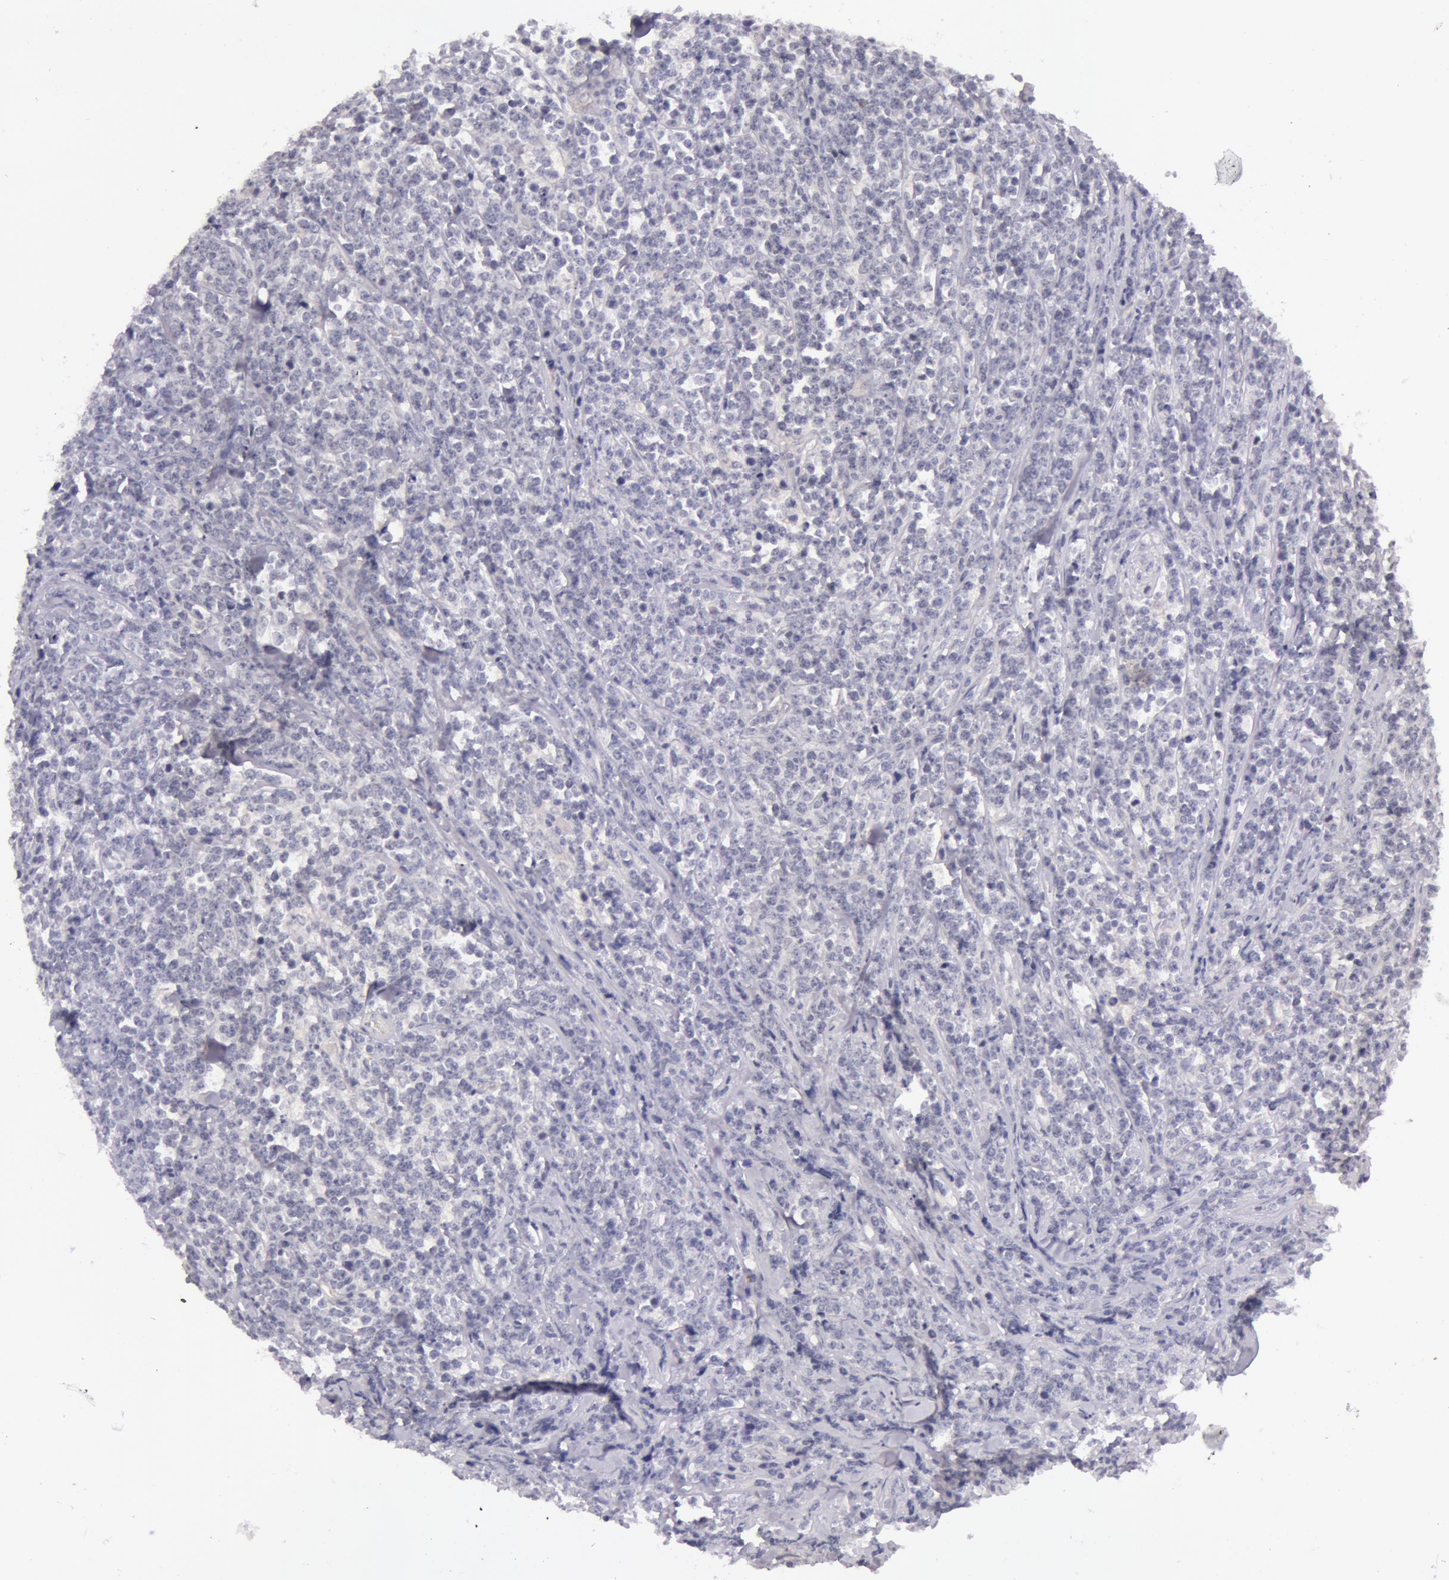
{"staining": {"intensity": "negative", "quantity": "none", "location": "none"}, "tissue": "lymphoma", "cell_type": "Tumor cells", "image_type": "cancer", "snomed": [{"axis": "morphology", "description": "Malignant lymphoma, non-Hodgkin's type, High grade"}, {"axis": "topography", "description": "Small intestine"}, {"axis": "topography", "description": "Colon"}], "caption": "Tumor cells are negative for brown protein staining in malignant lymphoma, non-Hodgkin's type (high-grade). (Brightfield microscopy of DAB (3,3'-diaminobenzidine) IHC at high magnification).", "gene": "RBMY1F", "patient": {"sex": "male", "age": 8}}